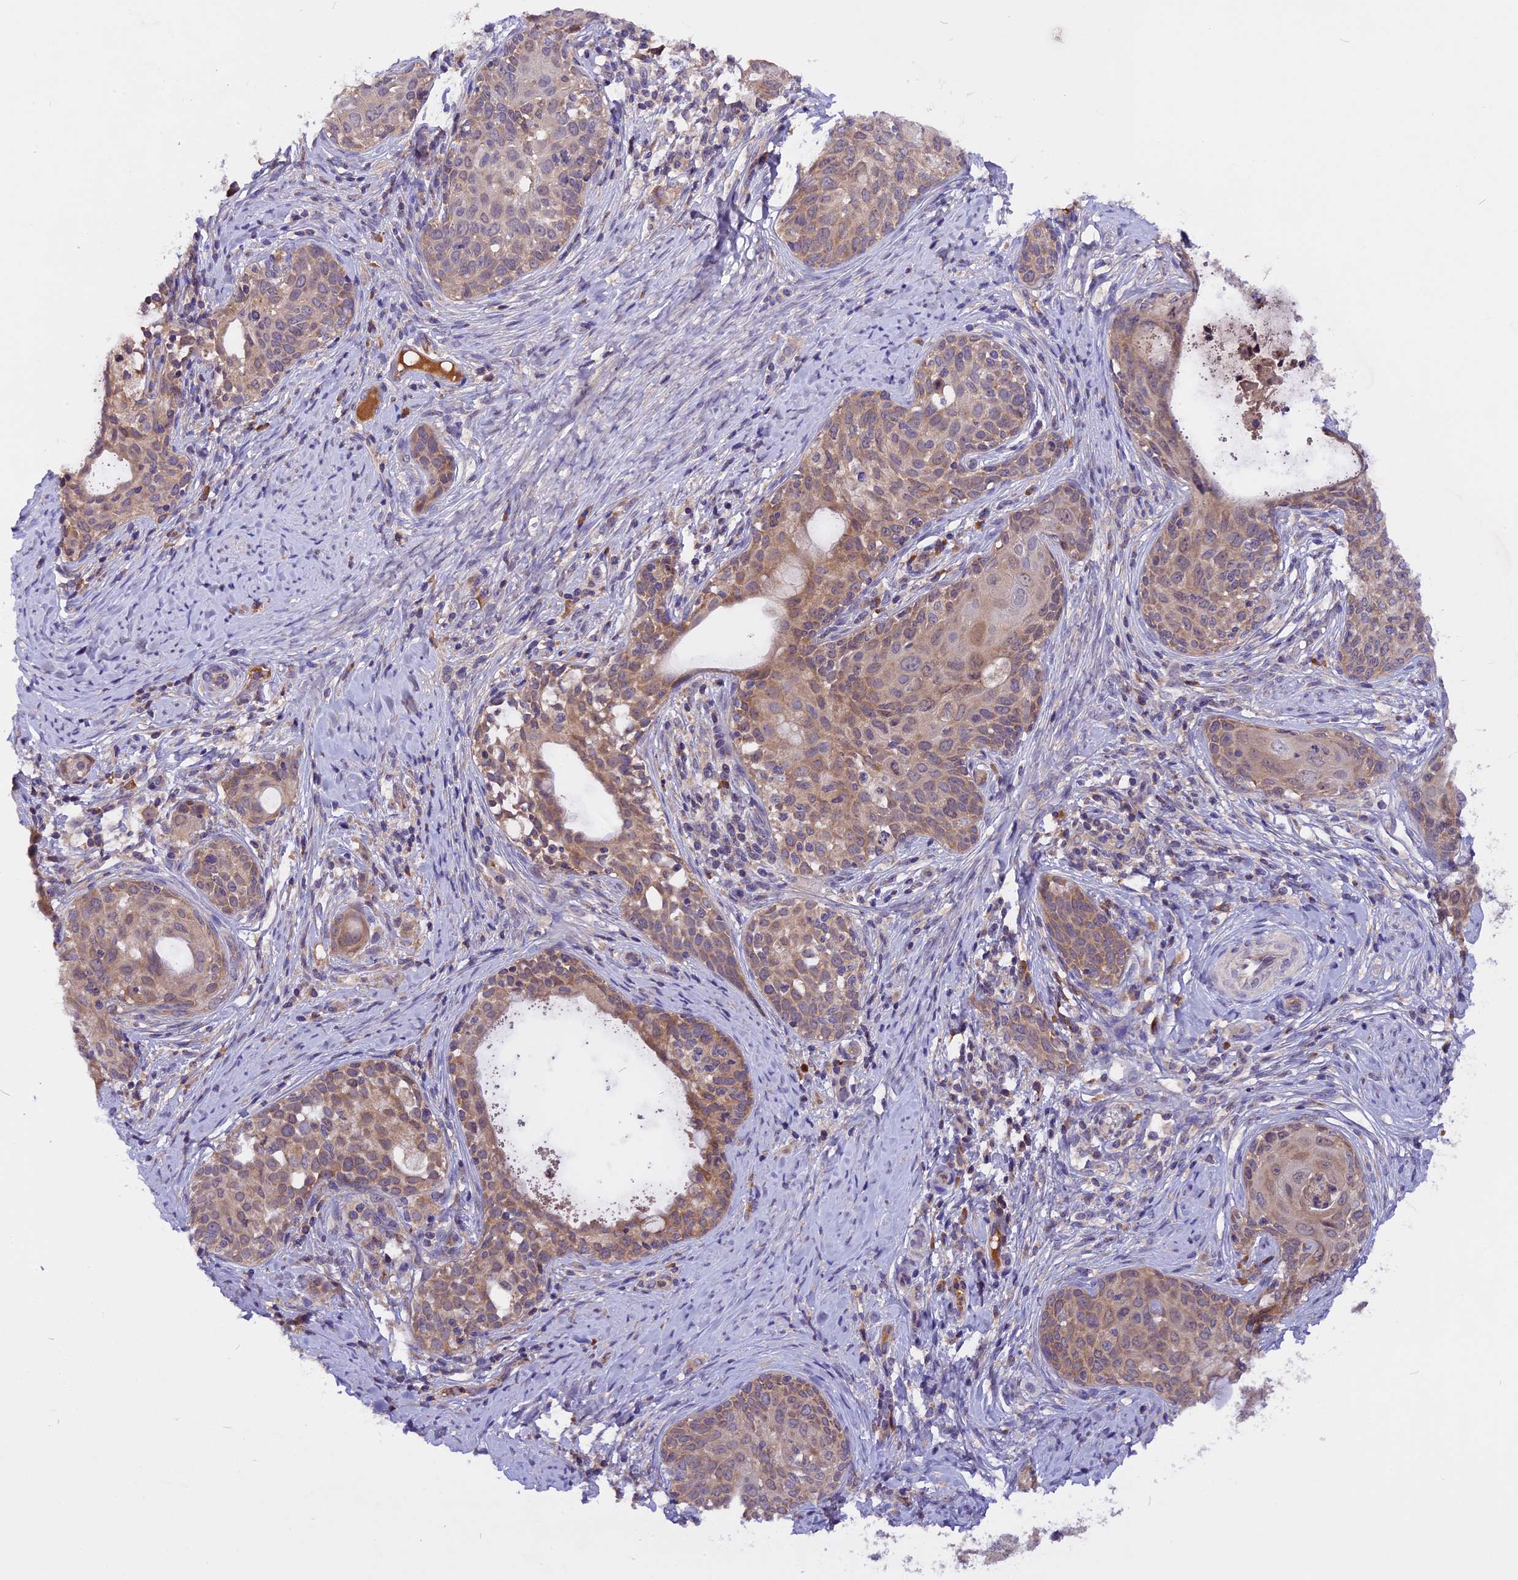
{"staining": {"intensity": "weak", "quantity": ">75%", "location": "cytoplasmic/membranous"}, "tissue": "cervical cancer", "cell_type": "Tumor cells", "image_type": "cancer", "snomed": [{"axis": "morphology", "description": "Squamous cell carcinoma, NOS"}, {"axis": "morphology", "description": "Adenocarcinoma, NOS"}, {"axis": "topography", "description": "Cervix"}], "caption": "Immunohistochemistry (IHC) (DAB) staining of cervical squamous cell carcinoma exhibits weak cytoplasmic/membranous protein staining in approximately >75% of tumor cells. (DAB IHC with brightfield microscopy, high magnification).", "gene": "MARK4", "patient": {"sex": "female", "age": 52}}